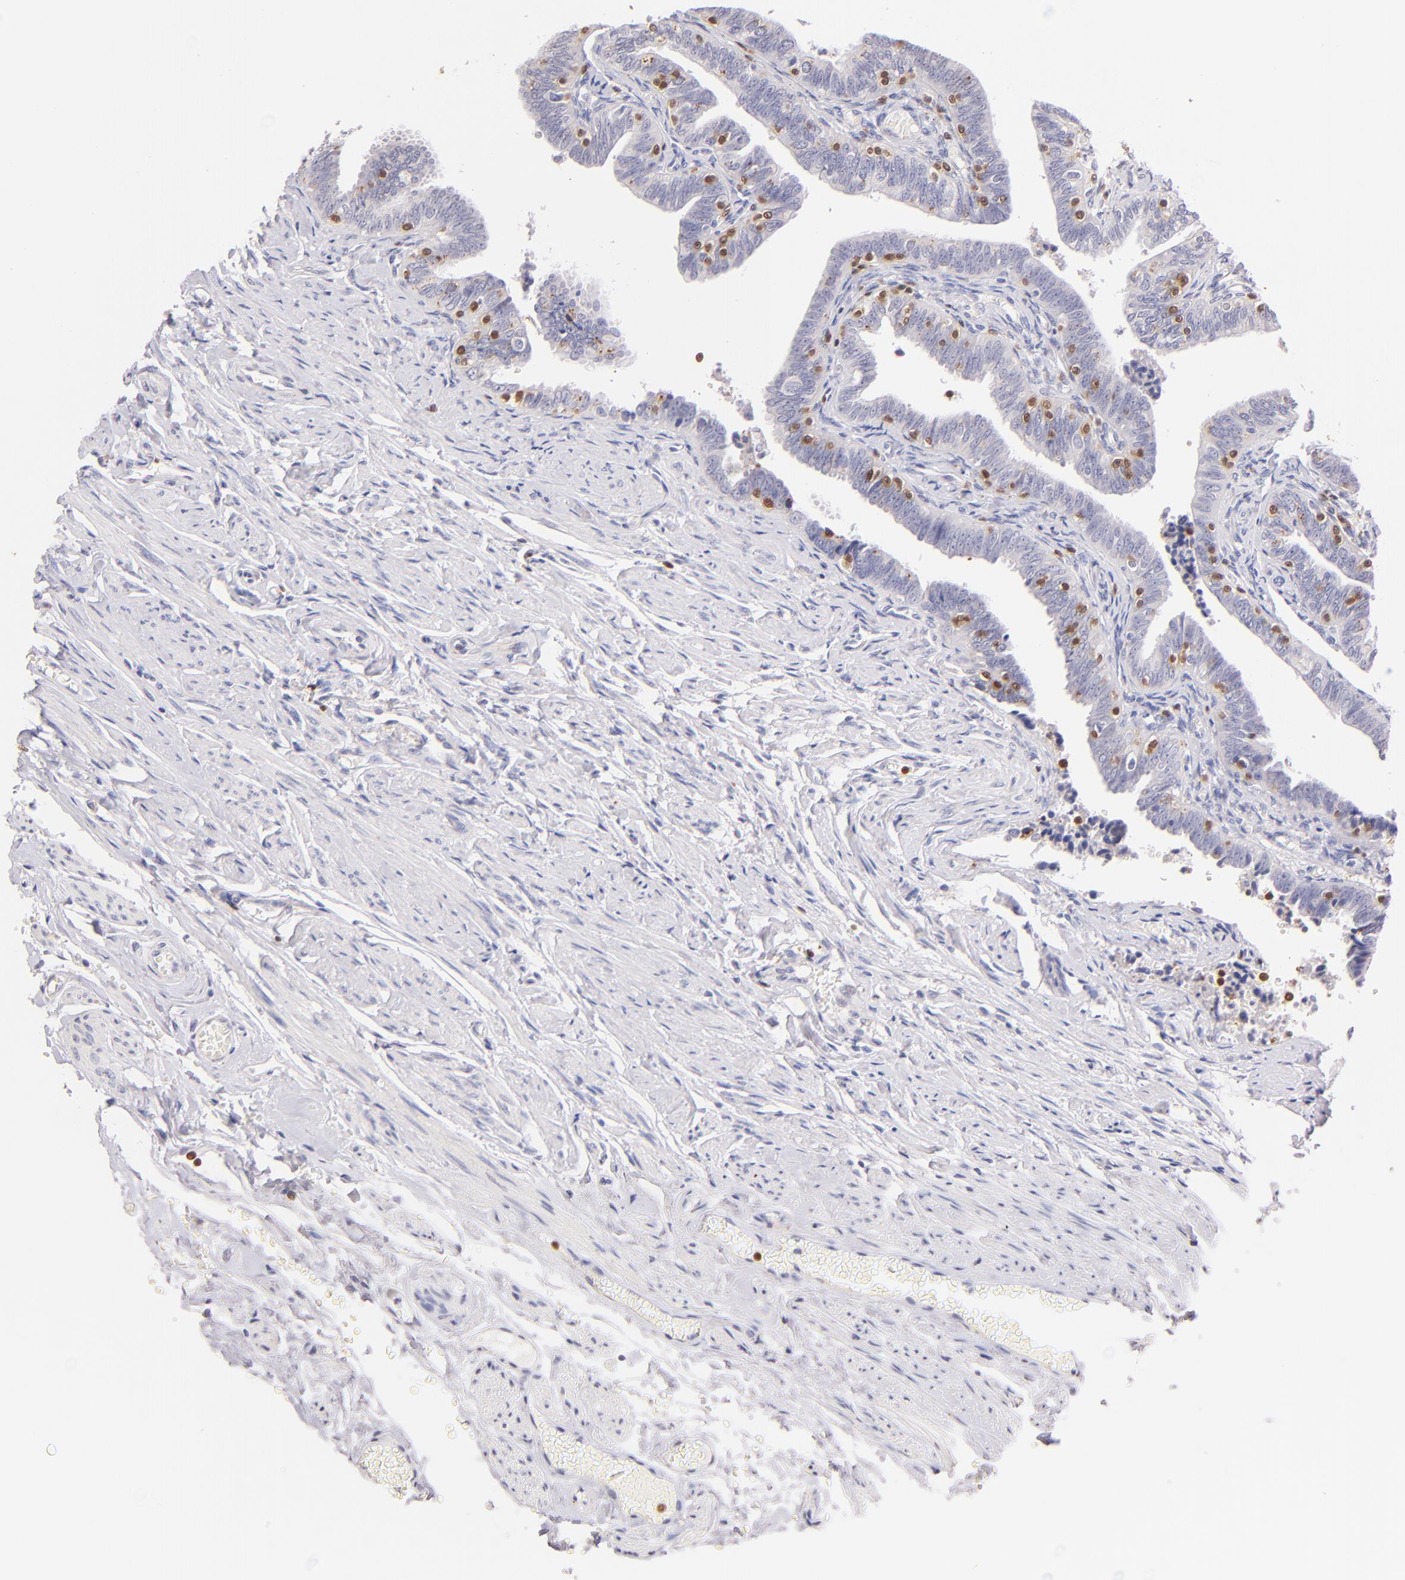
{"staining": {"intensity": "weak", "quantity": "25%-75%", "location": "cytoplasmic/membranous"}, "tissue": "fallopian tube", "cell_type": "Glandular cells", "image_type": "normal", "snomed": [{"axis": "morphology", "description": "Normal tissue, NOS"}, {"axis": "topography", "description": "Fallopian tube"}, {"axis": "topography", "description": "Ovary"}], "caption": "Protein expression analysis of benign fallopian tube reveals weak cytoplasmic/membranous staining in approximately 25%-75% of glandular cells.", "gene": "ZAP70", "patient": {"sex": "female", "age": 69}}